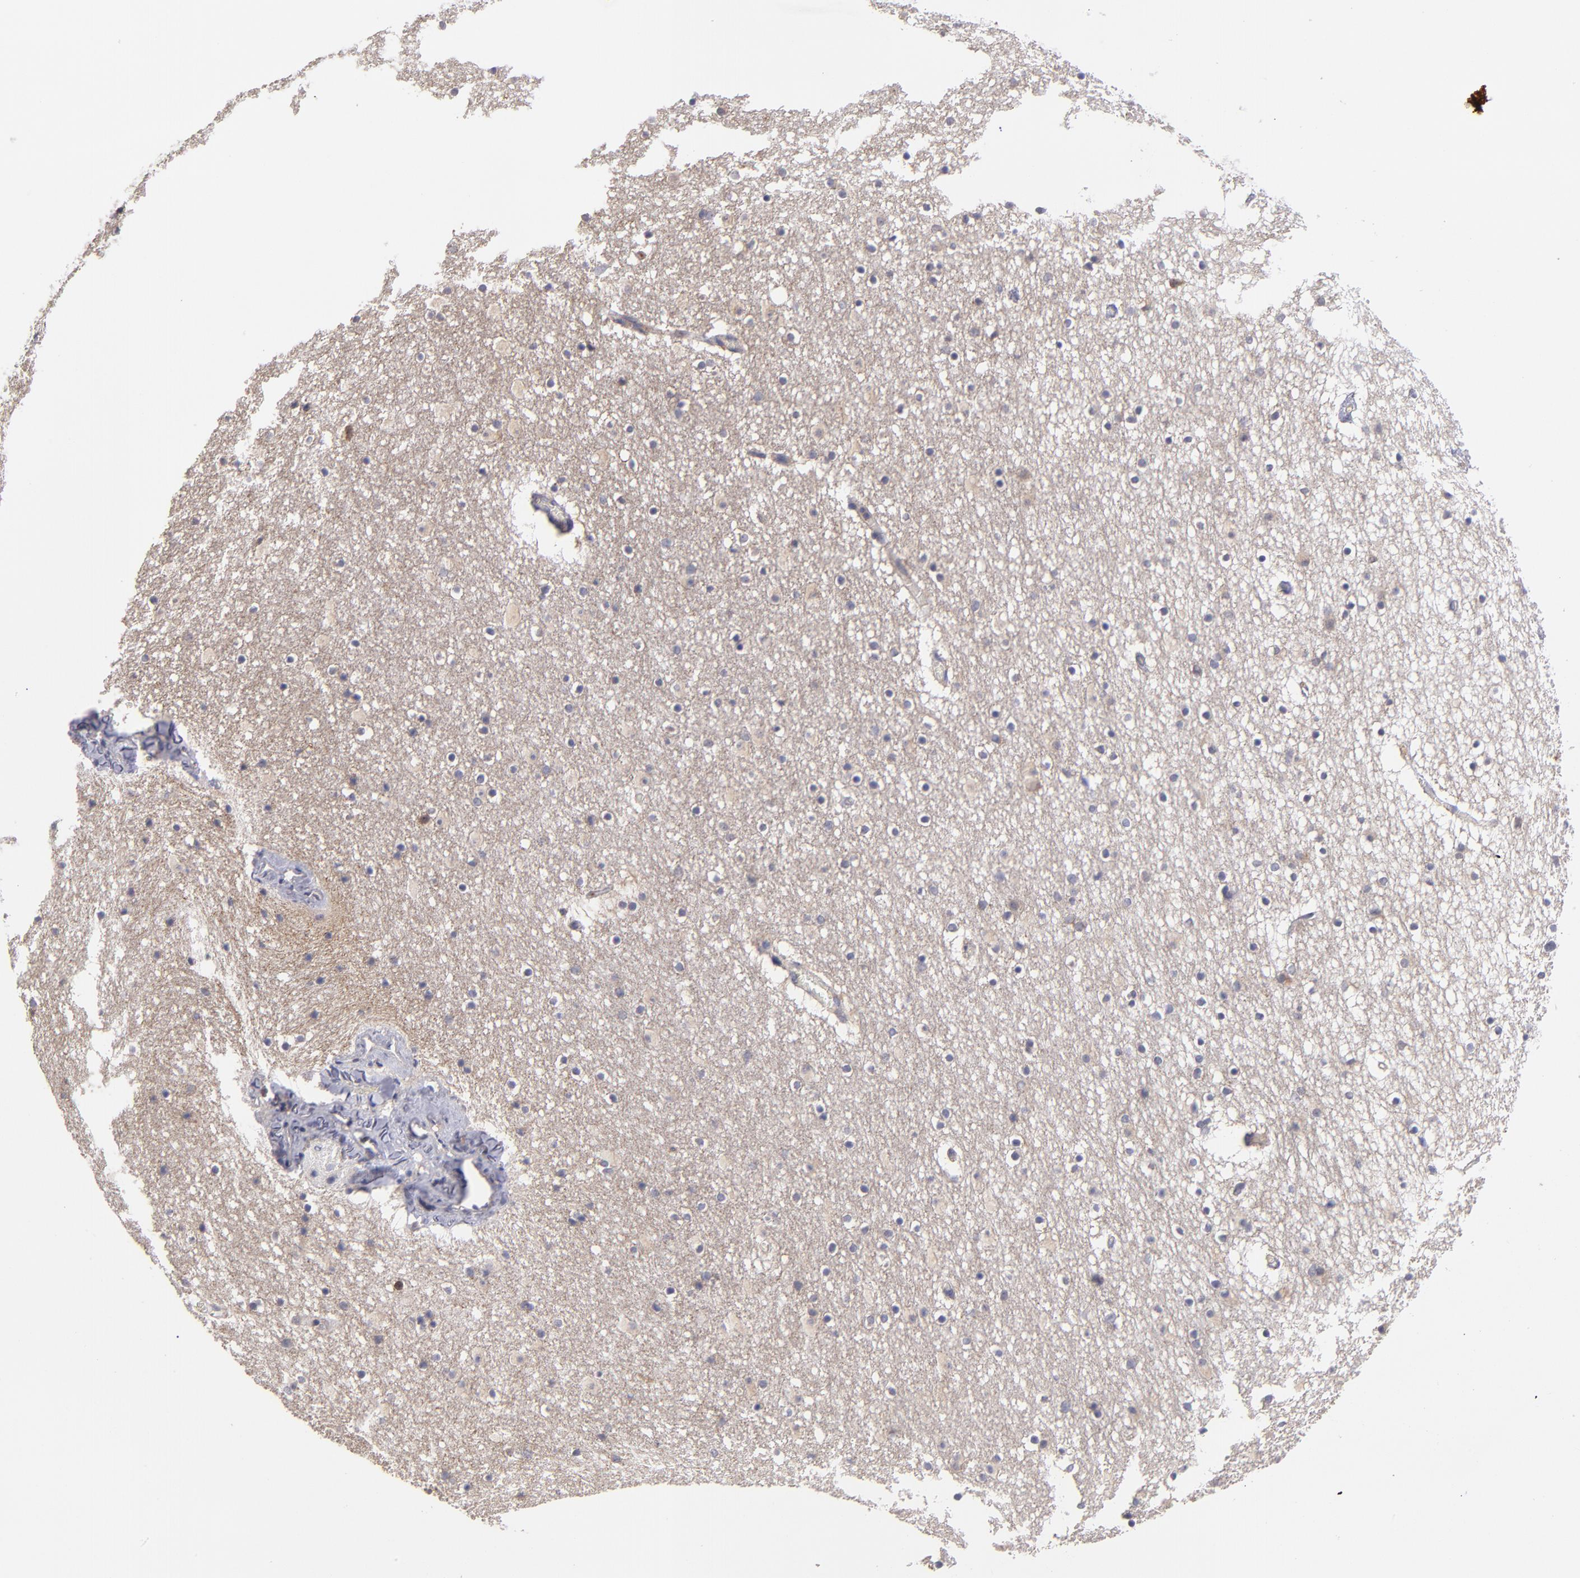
{"staining": {"intensity": "negative", "quantity": "none", "location": "none"}, "tissue": "caudate", "cell_type": "Glial cells", "image_type": "normal", "snomed": [{"axis": "morphology", "description": "Normal tissue, NOS"}, {"axis": "topography", "description": "Lateral ventricle wall"}], "caption": "Caudate stained for a protein using immunohistochemistry (IHC) displays no positivity glial cells.", "gene": "EIF3L", "patient": {"sex": "male", "age": 45}}